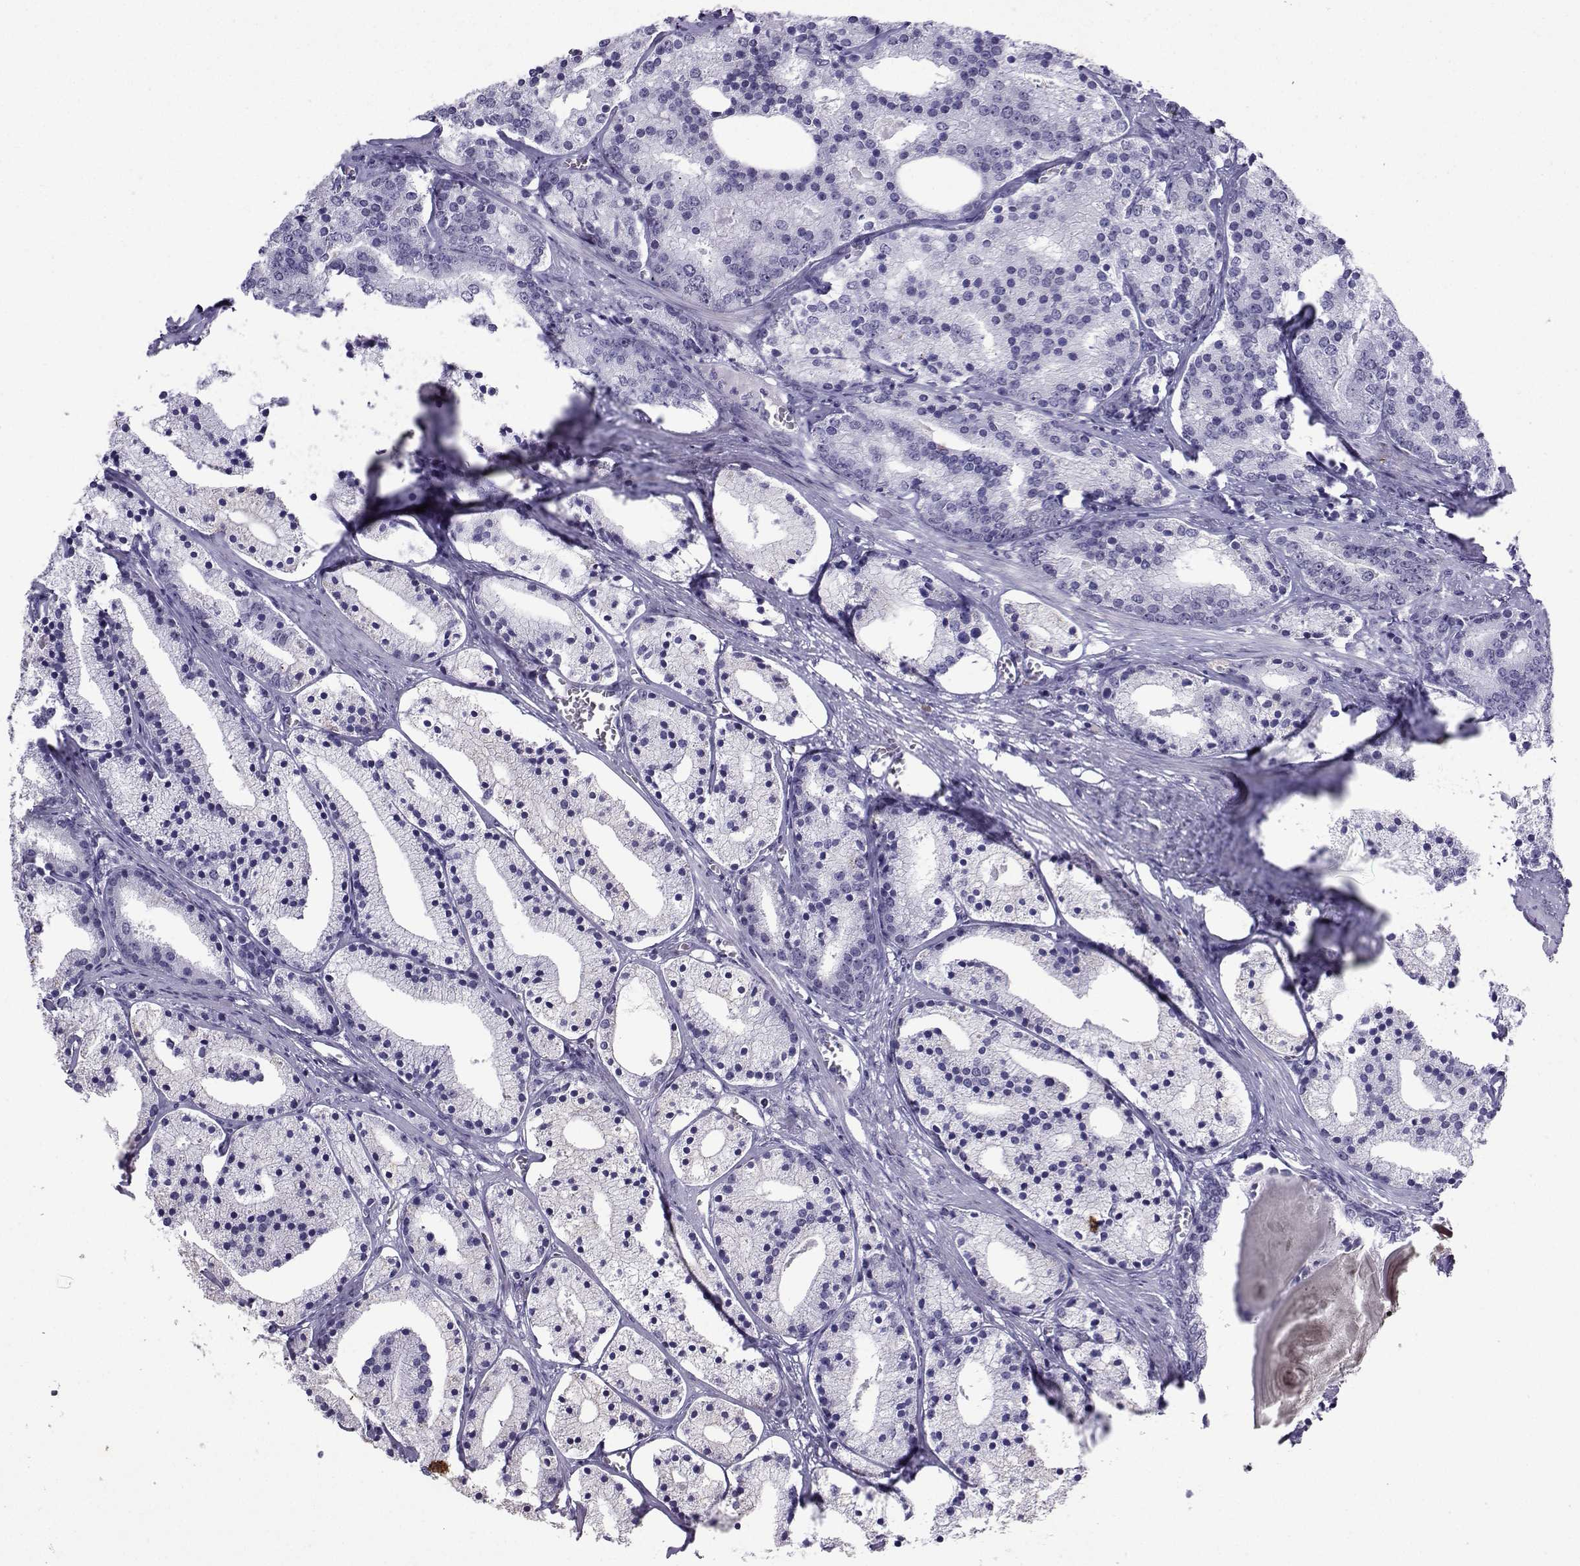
{"staining": {"intensity": "negative", "quantity": "none", "location": "none"}, "tissue": "prostate cancer", "cell_type": "Tumor cells", "image_type": "cancer", "snomed": [{"axis": "morphology", "description": "Adenocarcinoma, NOS"}, {"axis": "topography", "description": "Prostate"}], "caption": "Immunohistochemistry (IHC) of human prostate cancer (adenocarcinoma) demonstrates no expression in tumor cells. Brightfield microscopy of IHC stained with DAB (brown) and hematoxylin (blue), captured at high magnification.", "gene": "LORICRIN", "patient": {"sex": "male", "age": 69}}